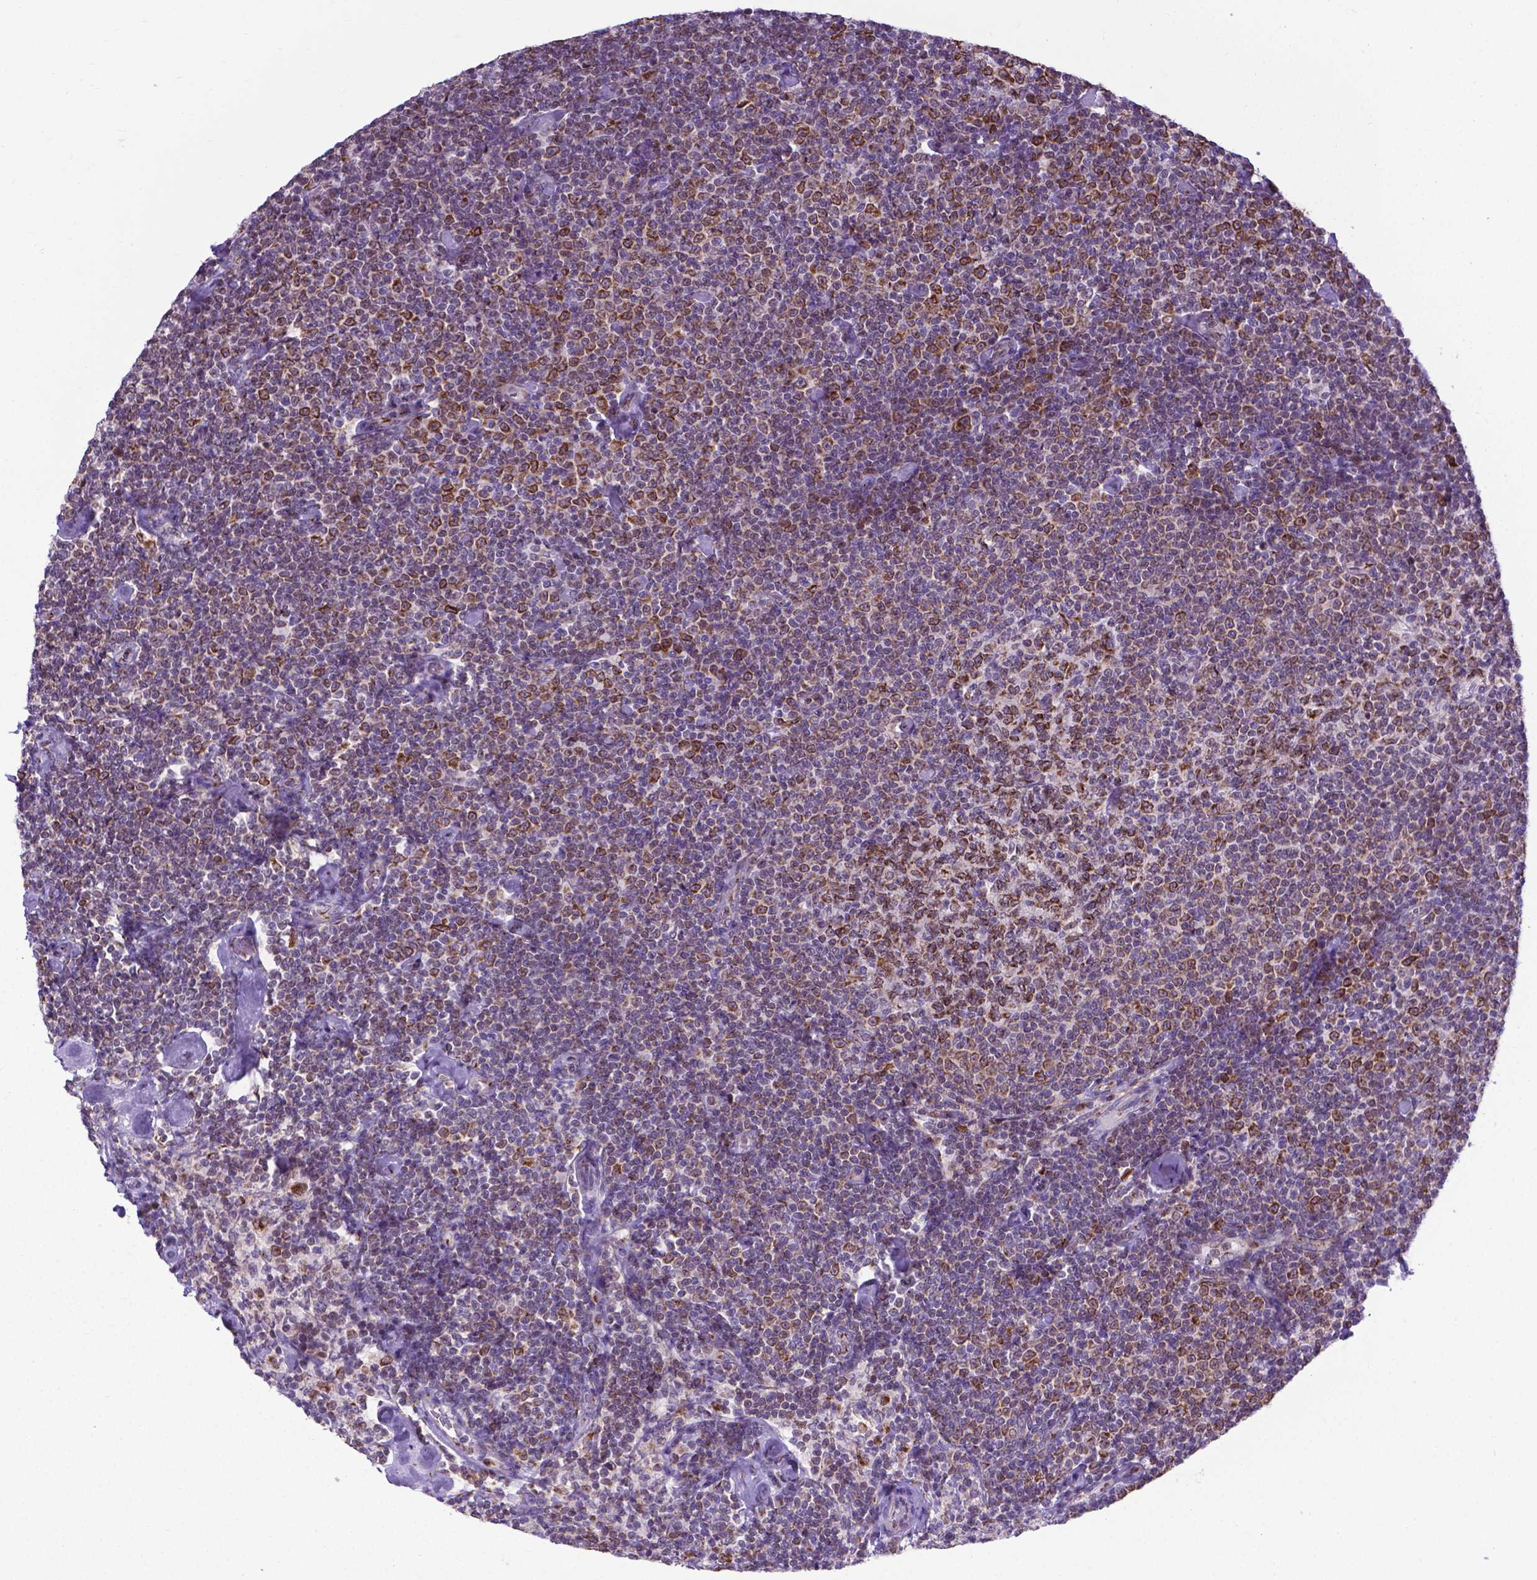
{"staining": {"intensity": "moderate", "quantity": ">75%", "location": "cytoplasmic/membranous"}, "tissue": "lymphoma", "cell_type": "Tumor cells", "image_type": "cancer", "snomed": [{"axis": "morphology", "description": "Malignant lymphoma, non-Hodgkin's type, Low grade"}, {"axis": "topography", "description": "Lymph node"}], "caption": "A histopathology image of human lymphoma stained for a protein shows moderate cytoplasmic/membranous brown staining in tumor cells. Nuclei are stained in blue.", "gene": "MRPL10", "patient": {"sex": "male", "age": 81}}